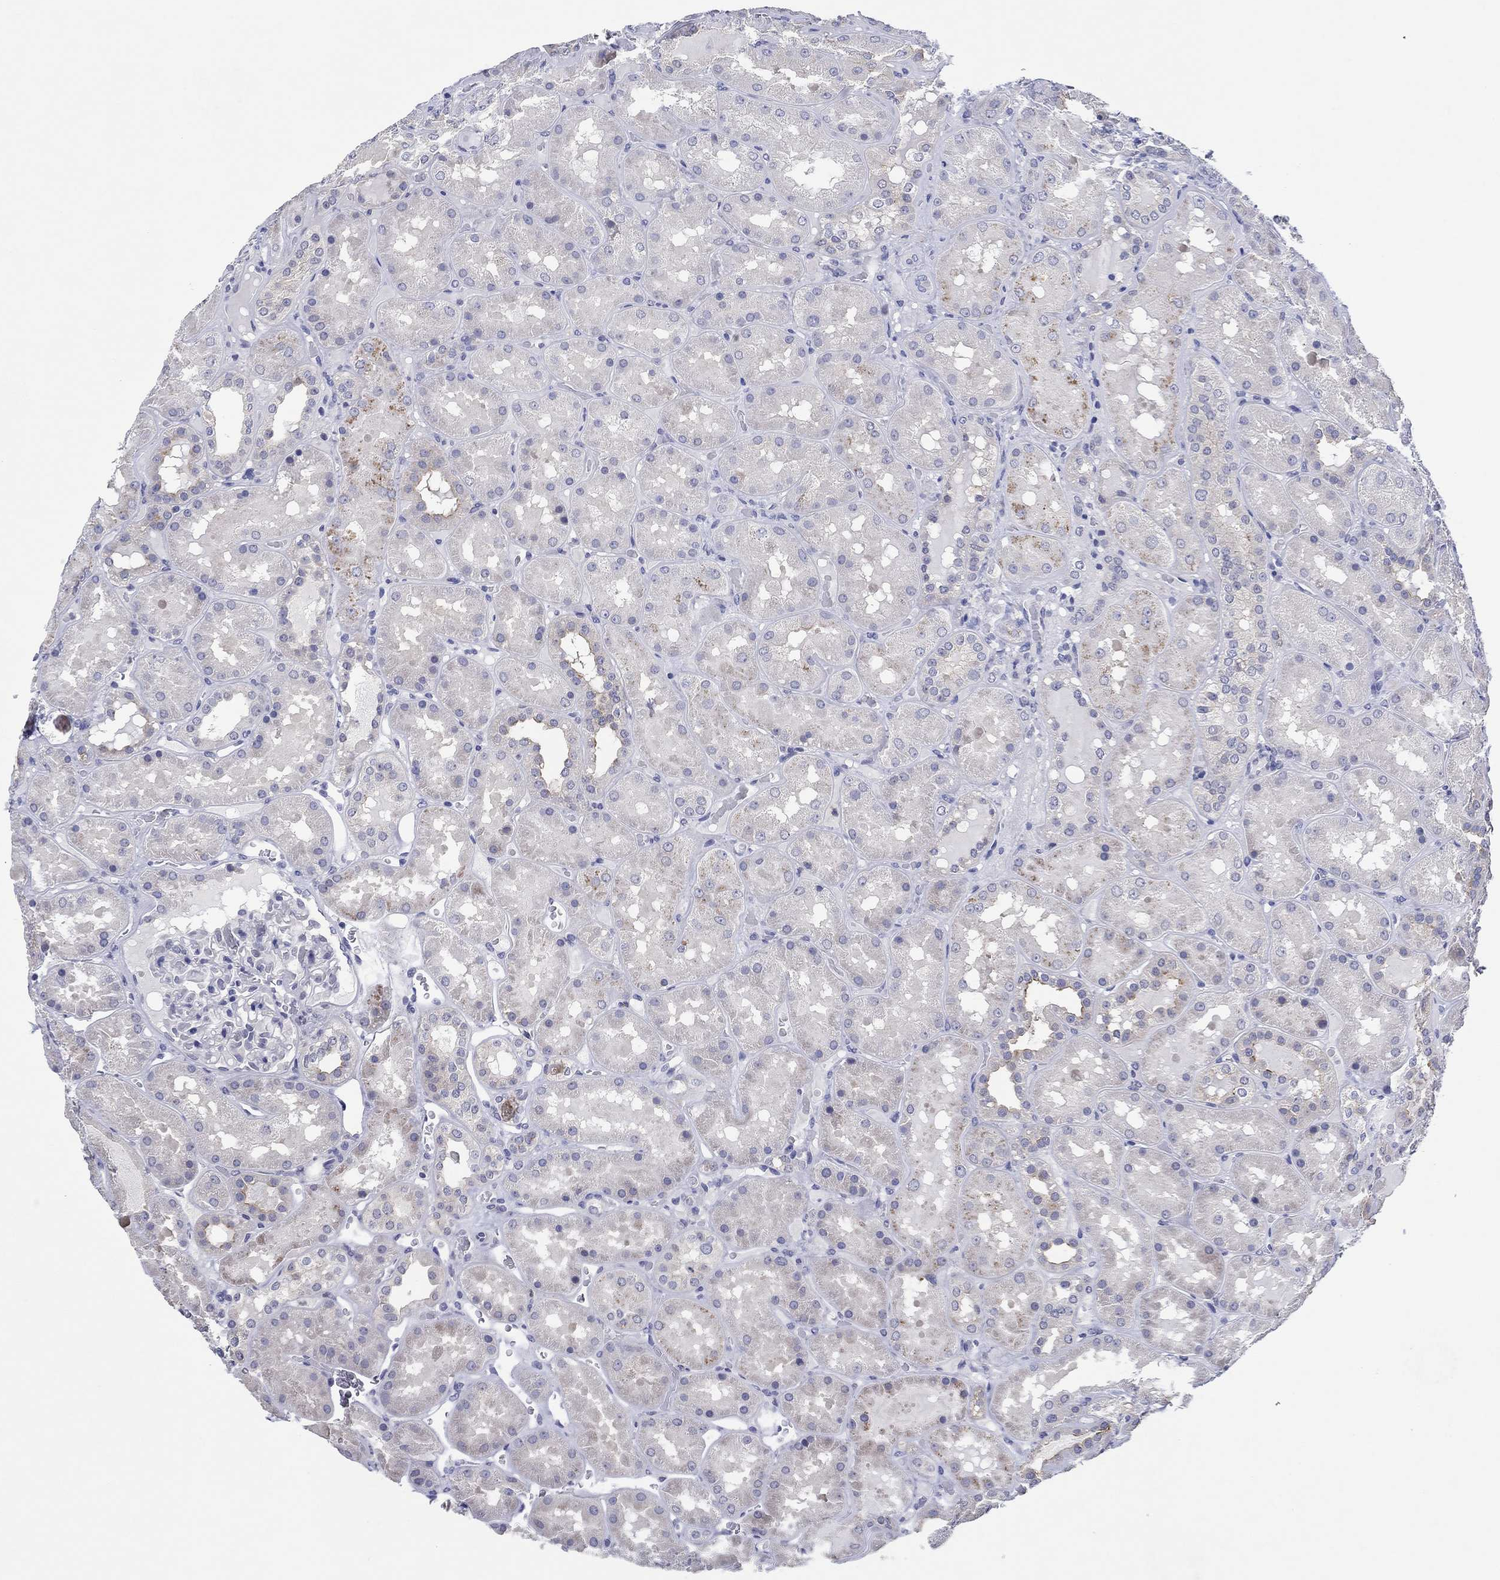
{"staining": {"intensity": "negative", "quantity": "none", "location": "none"}, "tissue": "kidney", "cell_type": "Cells in glomeruli", "image_type": "normal", "snomed": [{"axis": "morphology", "description": "Normal tissue, NOS"}, {"axis": "topography", "description": "Kidney"}], "caption": "Cells in glomeruli show no significant protein staining in normal kidney.", "gene": "HDC", "patient": {"sex": "male", "age": 73}}